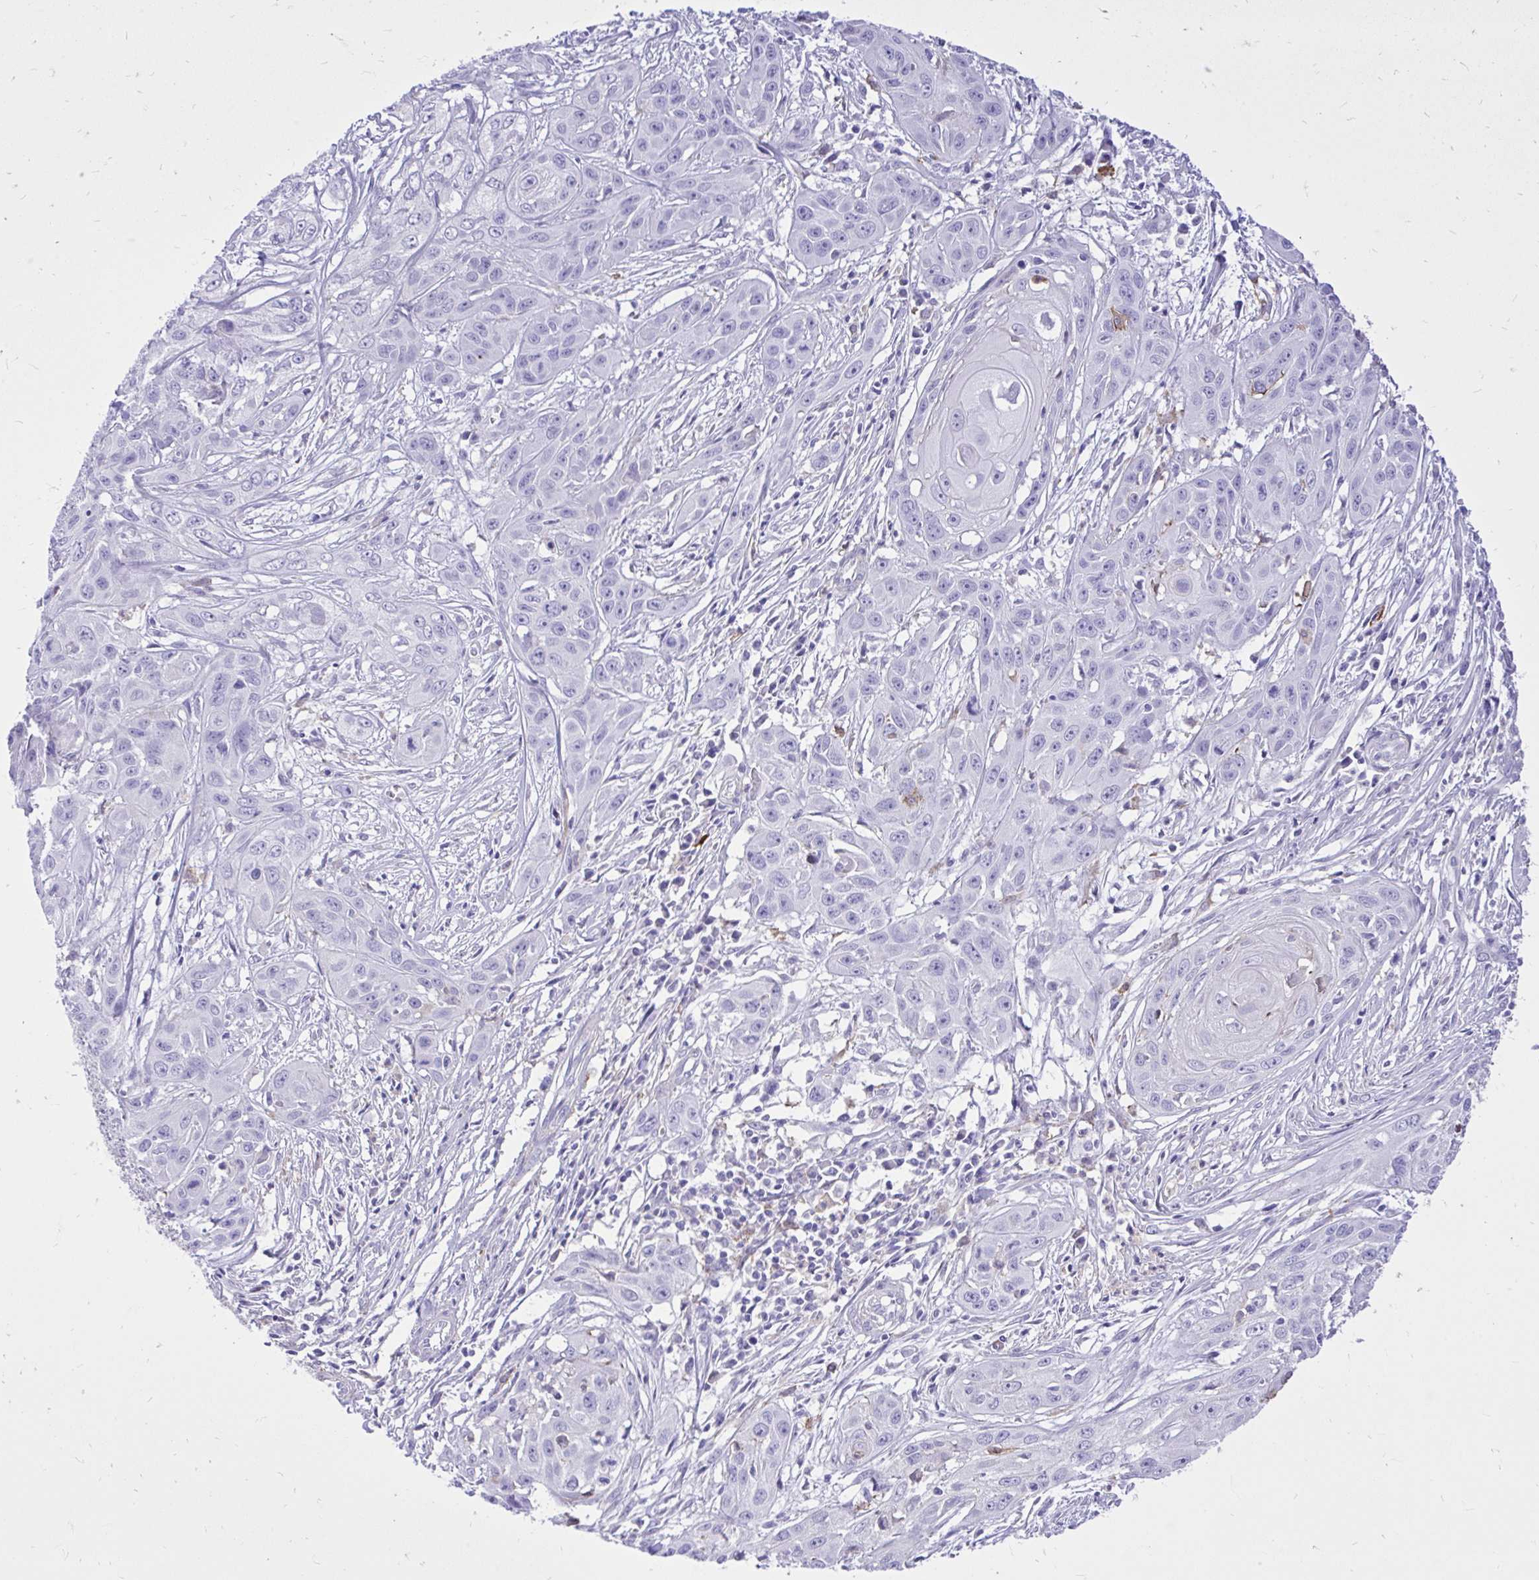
{"staining": {"intensity": "negative", "quantity": "none", "location": "none"}, "tissue": "skin cancer", "cell_type": "Tumor cells", "image_type": "cancer", "snomed": [{"axis": "morphology", "description": "Squamous cell carcinoma, NOS"}, {"axis": "topography", "description": "Skin"}, {"axis": "topography", "description": "Vulva"}], "caption": "Immunohistochemical staining of human squamous cell carcinoma (skin) reveals no significant expression in tumor cells.", "gene": "TLR7", "patient": {"sex": "female", "age": 83}}